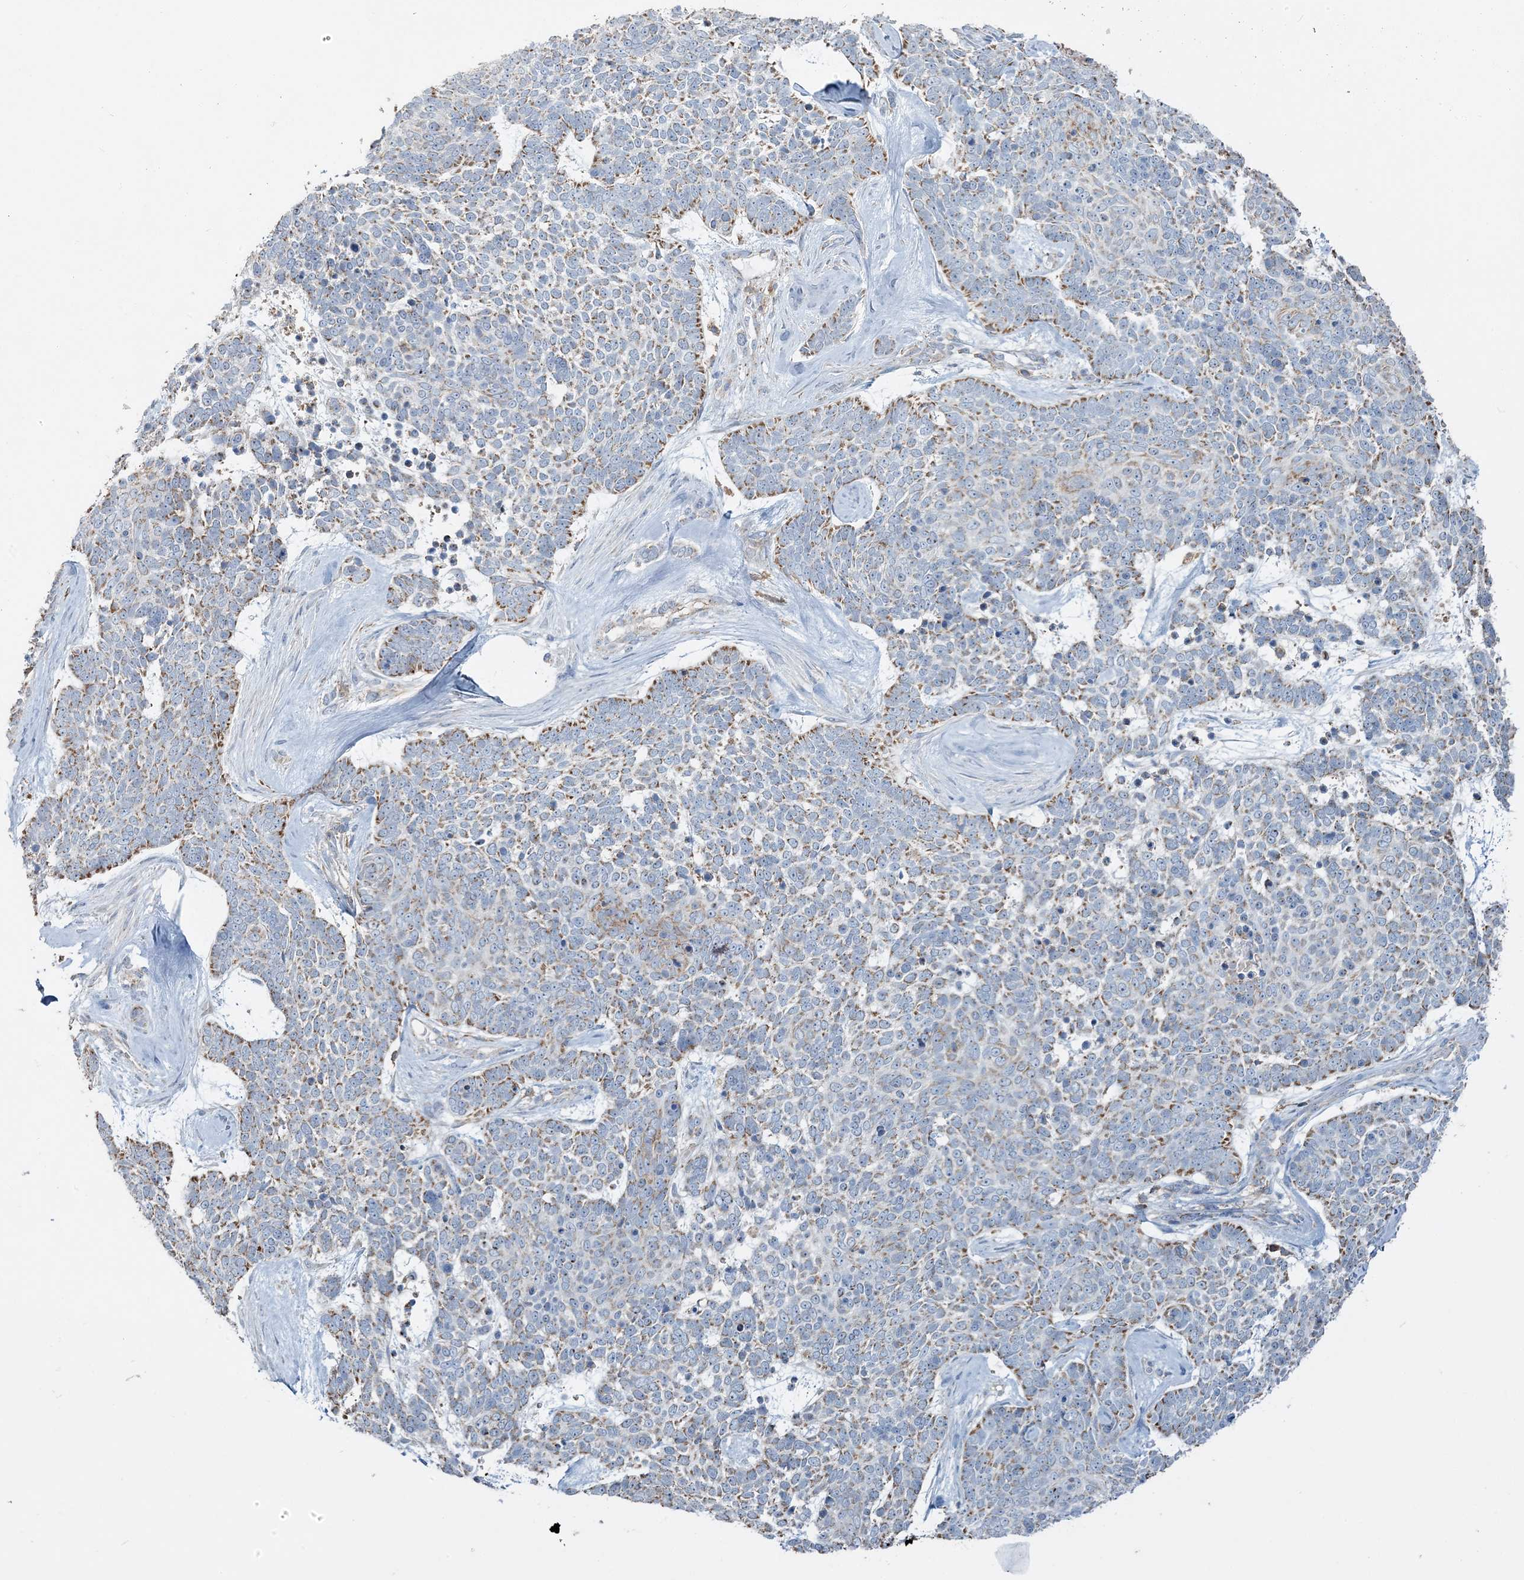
{"staining": {"intensity": "moderate", "quantity": "25%-75%", "location": "cytoplasmic/membranous"}, "tissue": "skin cancer", "cell_type": "Tumor cells", "image_type": "cancer", "snomed": [{"axis": "morphology", "description": "Basal cell carcinoma"}, {"axis": "topography", "description": "Skin"}], "caption": "Tumor cells reveal medium levels of moderate cytoplasmic/membranous expression in about 25%-75% of cells in skin basal cell carcinoma. (Brightfield microscopy of DAB IHC at high magnification).", "gene": "TMLHE", "patient": {"sex": "female", "age": 81}}